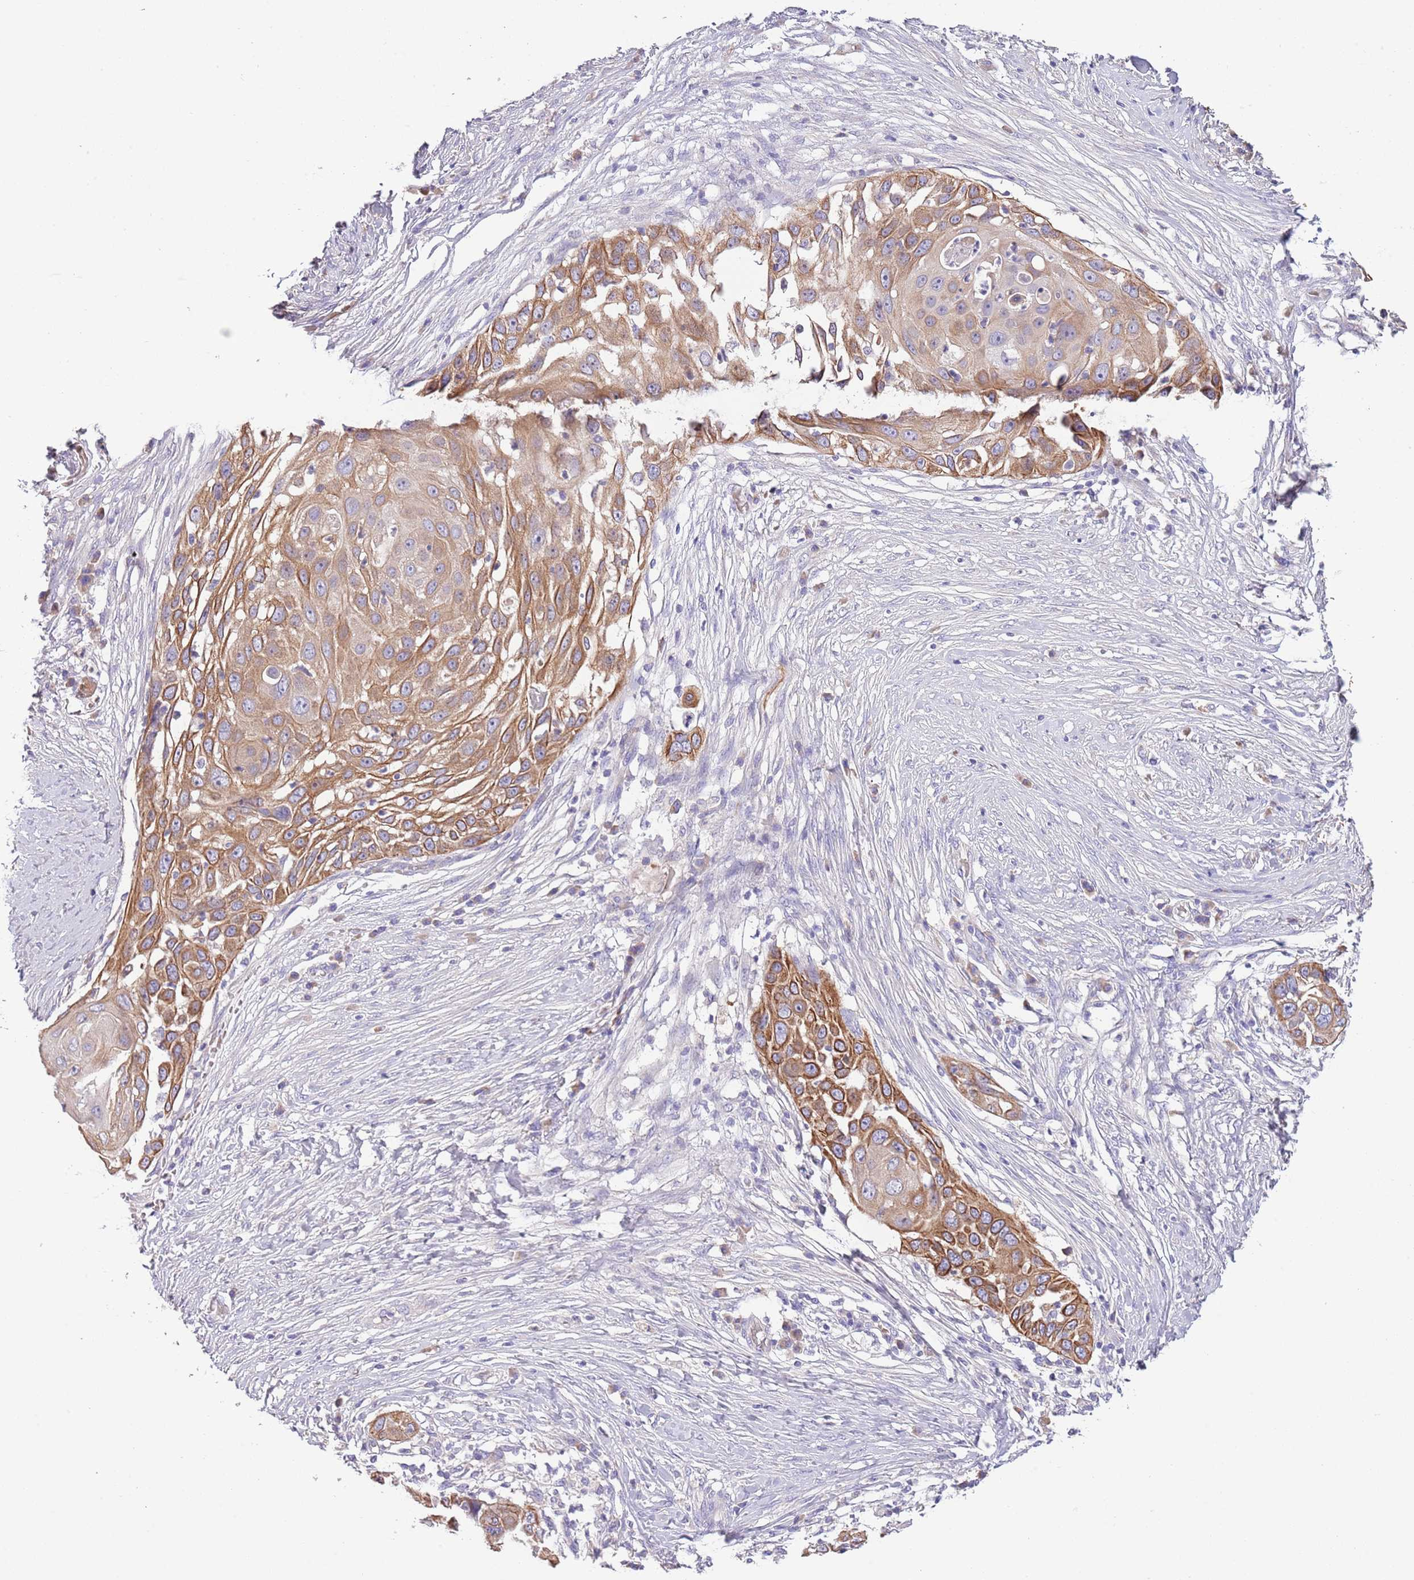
{"staining": {"intensity": "moderate", "quantity": ">75%", "location": "cytoplasmic/membranous"}, "tissue": "skin cancer", "cell_type": "Tumor cells", "image_type": "cancer", "snomed": [{"axis": "morphology", "description": "Squamous cell carcinoma, NOS"}, {"axis": "topography", "description": "Skin"}], "caption": "Immunohistochemistry staining of skin cancer, which demonstrates medium levels of moderate cytoplasmic/membranous positivity in approximately >75% of tumor cells indicating moderate cytoplasmic/membranous protein expression. The staining was performed using DAB (3,3'-diaminobenzidine) (brown) for protein detection and nuclei were counterstained in hematoxylin (blue).", "gene": "ZNF658", "patient": {"sex": "female", "age": 44}}